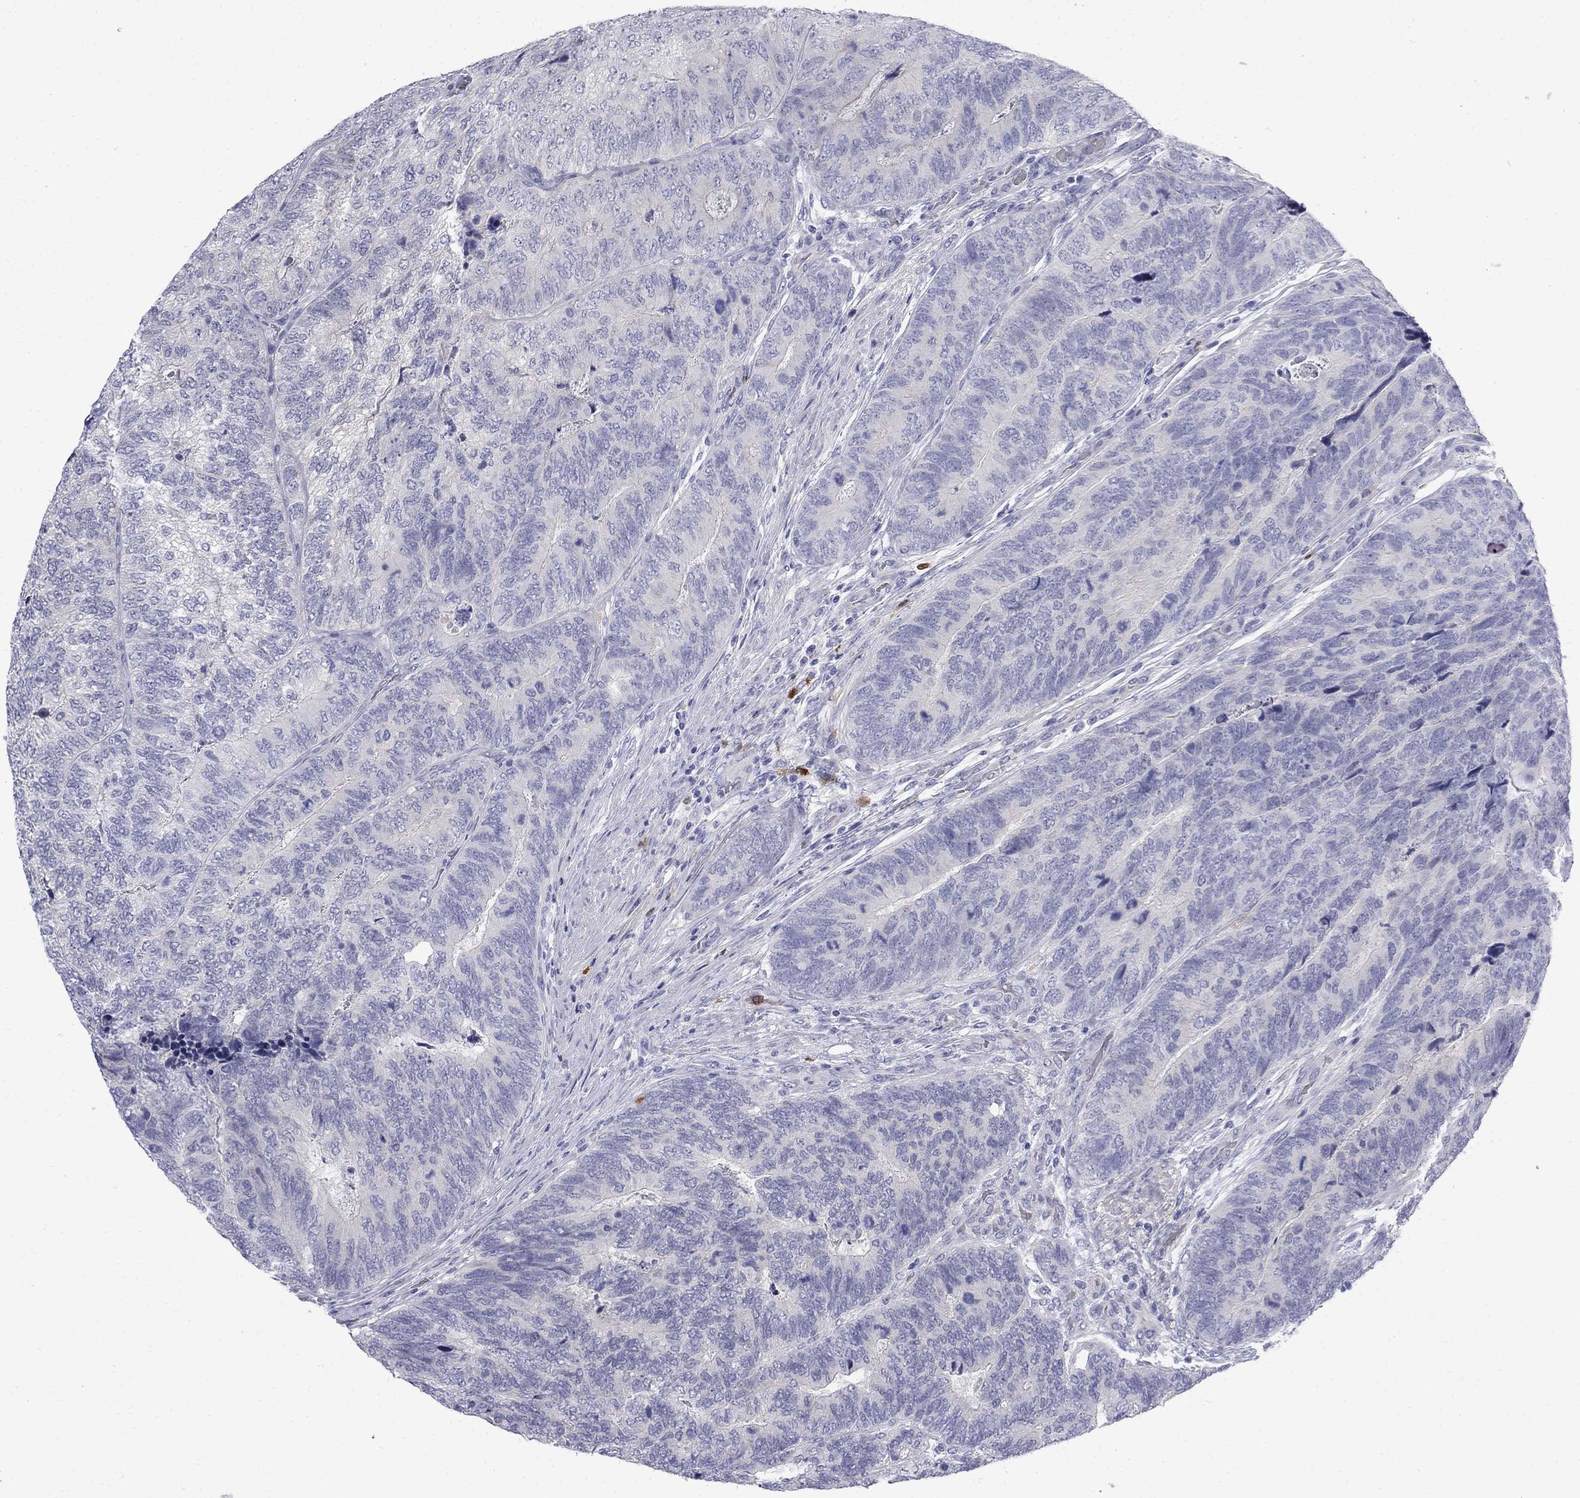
{"staining": {"intensity": "negative", "quantity": "none", "location": "none"}, "tissue": "colorectal cancer", "cell_type": "Tumor cells", "image_type": "cancer", "snomed": [{"axis": "morphology", "description": "Adenocarcinoma, NOS"}, {"axis": "topography", "description": "Colon"}], "caption": "Immunohistochemistry (IHC) image of neoplastic tissue: colorectal cancer stained with DAB reveals no significant protein expression in tumor cells.", "gene": "SERPINB2", "patient": {"sex": "female", "age": 67}}